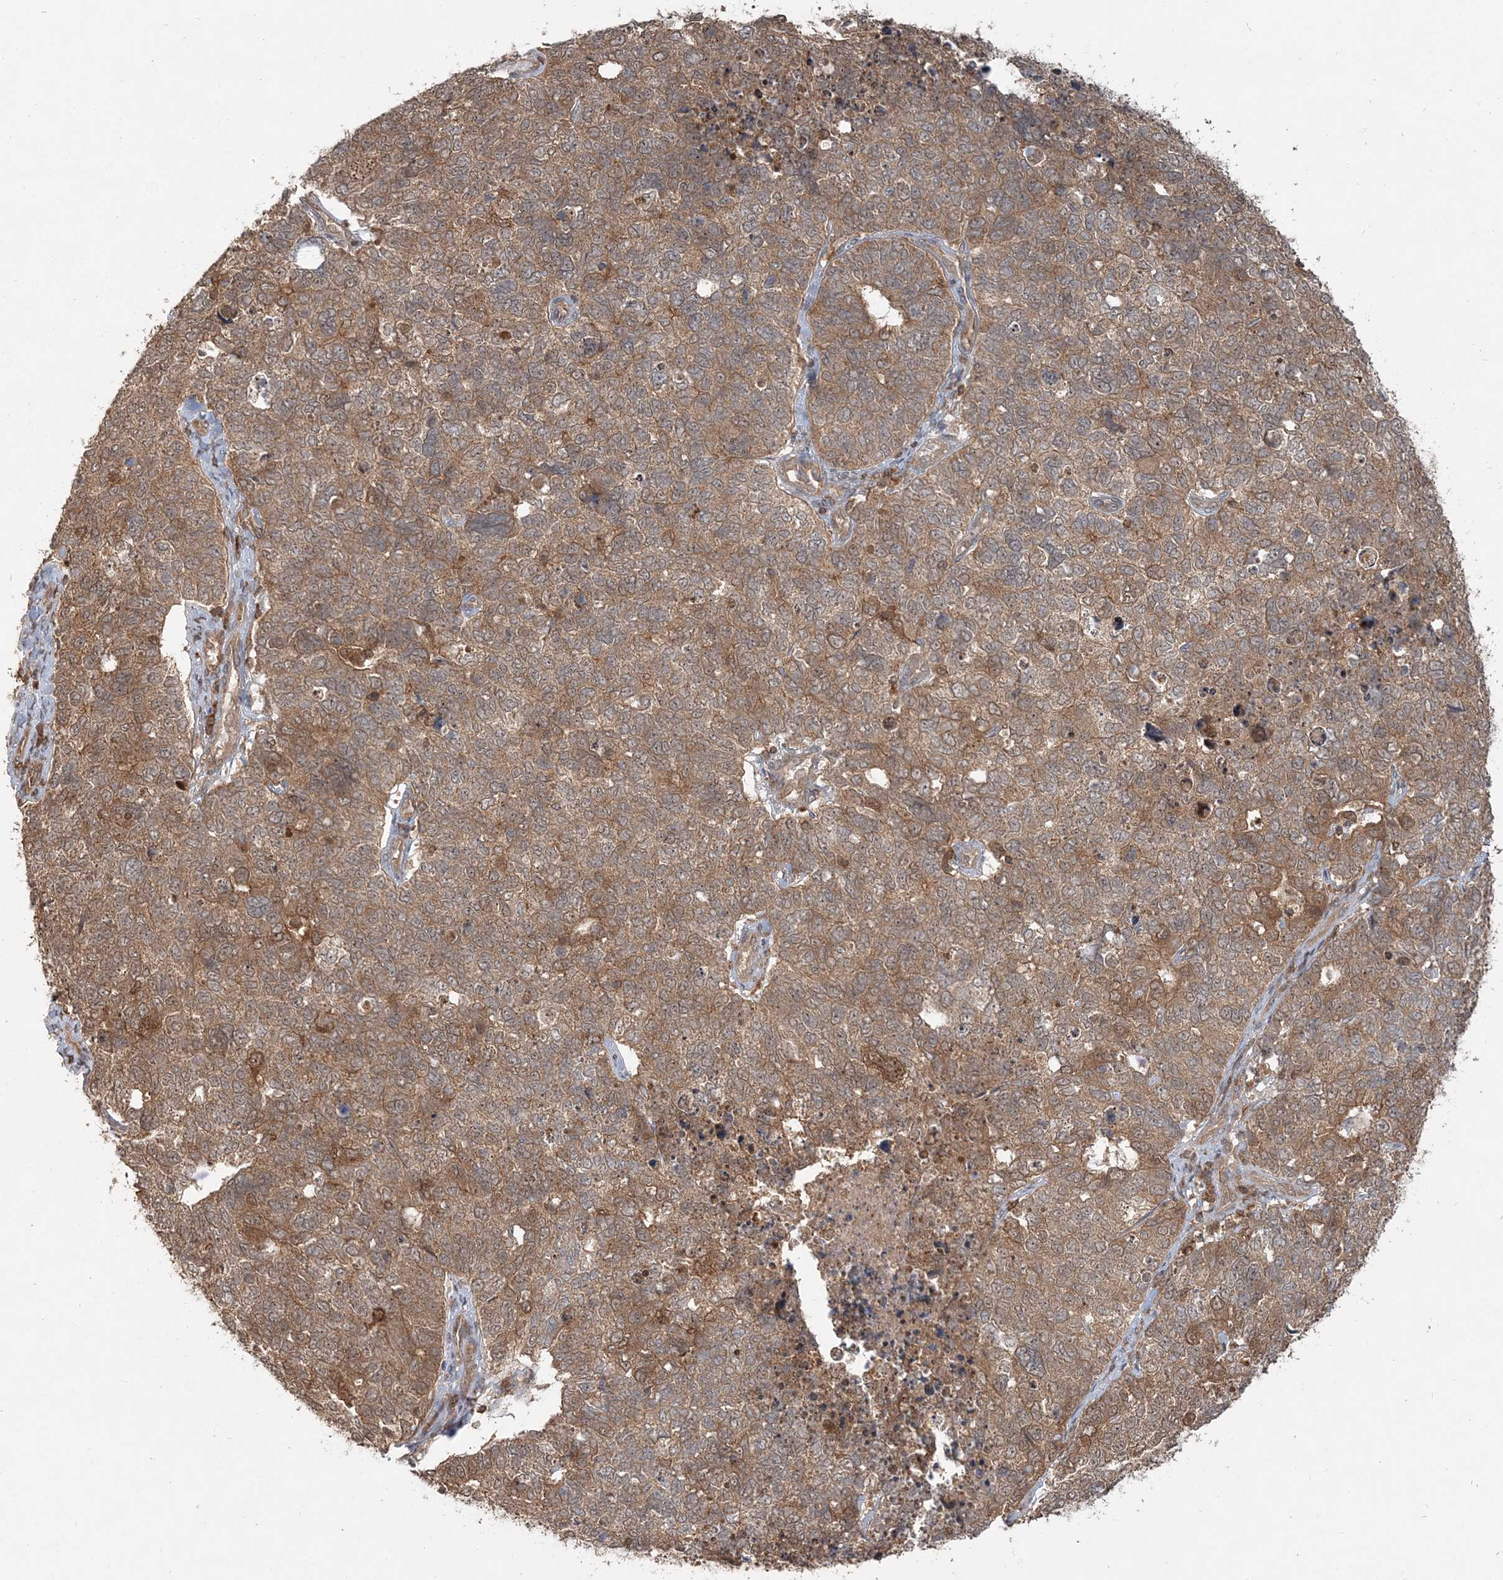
{"staining": {"intensity": "moderate", "quantity": ">75%", "location": "cytoplasmic/membranous"}, "tissue": "cervical cancer", "cell_type": "Tumor cells", "image_type": "cancer", "snomed": [{"axis": "morphology", "description": "Squamous cell carcinoma, NOS"}, {"axis": "topography", "description": "Cervix"}], "caption": "IHC photomicrograph of neoplastic tissue: human squamous cell carcinoma (cervical) stained using immunohistochemistry displays medium levels of moderate protein expression localized specifically in the cytoplasmic/membranous of tumor cells, appearing as a cytoplasmic/membranous brown color.", "gene": "CAB39", "patient": {"sex": "female", "age": 63}}